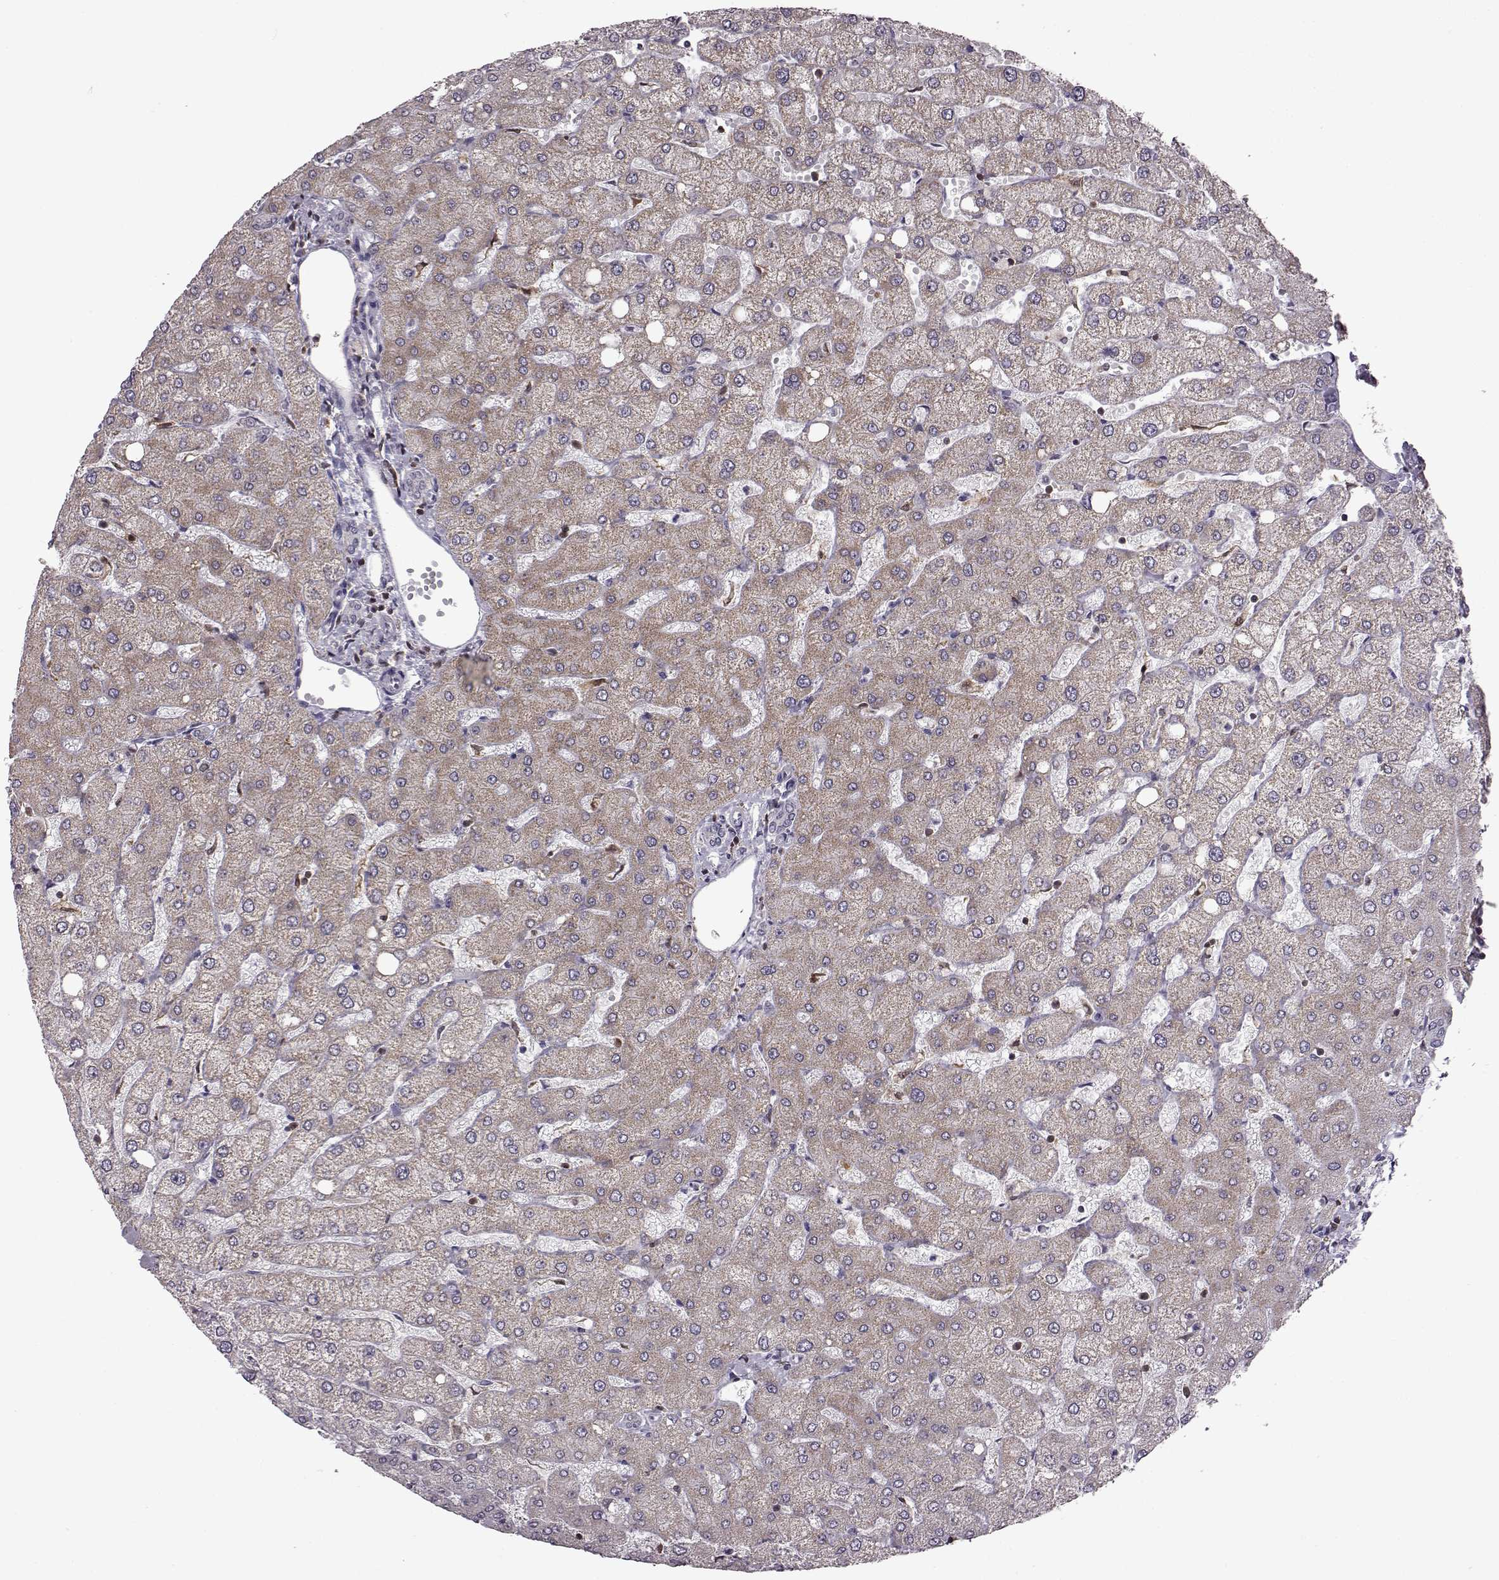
{"staining": {"intensity": "negative", "quantity": "none", "location": "none"}, "tissue": "liver", "cell_type": "Cholangiocytes", "image_type": "normal", "snomed": [{"axis": "morphology", "description": "Normal tissue, NOS"}, {"axis": "topography", "description": "Liver"}], "caption": "Cholangiocytes show no significant protein staining in benign liver. (DAB (3,3'-diaminobenzidine) immunohistochemistry (IHC) with hematoxylin counter stain).", "gene": "DOK2", "patient": {"sex": "female", "age": 54}}